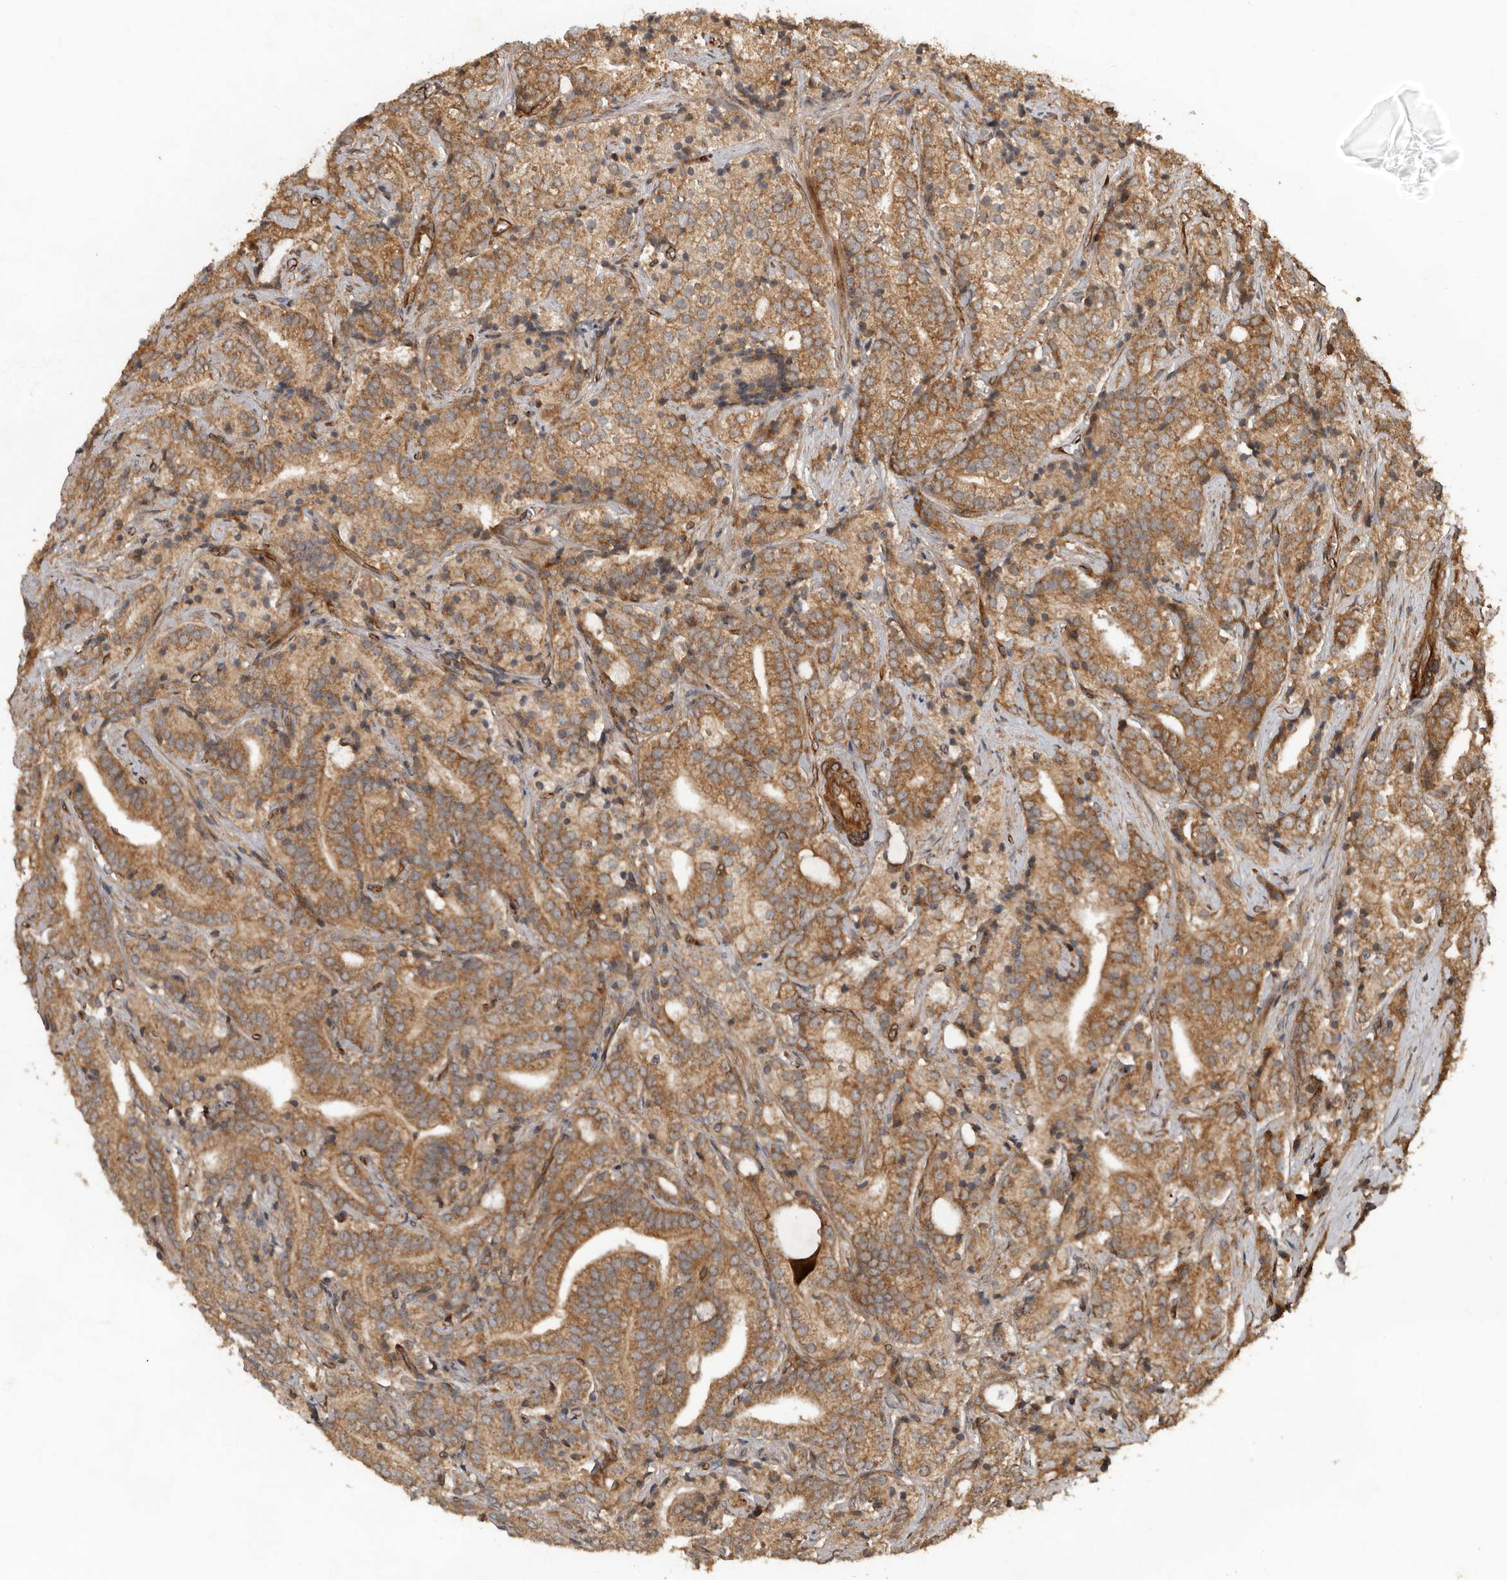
{"staining": {"intensity": "moderate", "quantity": ">75%", "location": "cytoplasmic/membranous"}, "tissue": "prostate cancer", "cell_type": "Tumor cells", "image_type": "cancer", "snomed": [{"axis": "morphology", "description": "Adenocarcinoma, High grade"}, {"axis": "topography", "description": "Prostate"}], "caption": "DAB (3,3'-diaminobenzidine) immunohistochemical staining of high-grade adenocarcinoma (prostate) displays moderate cytoplasmic/membranous protein expression in approximately >75% of tumor cells. (IHC, brightfield microscopy, high magnification).", "gene": "STK36", "patient": {"sex": "male", "age": 57}}